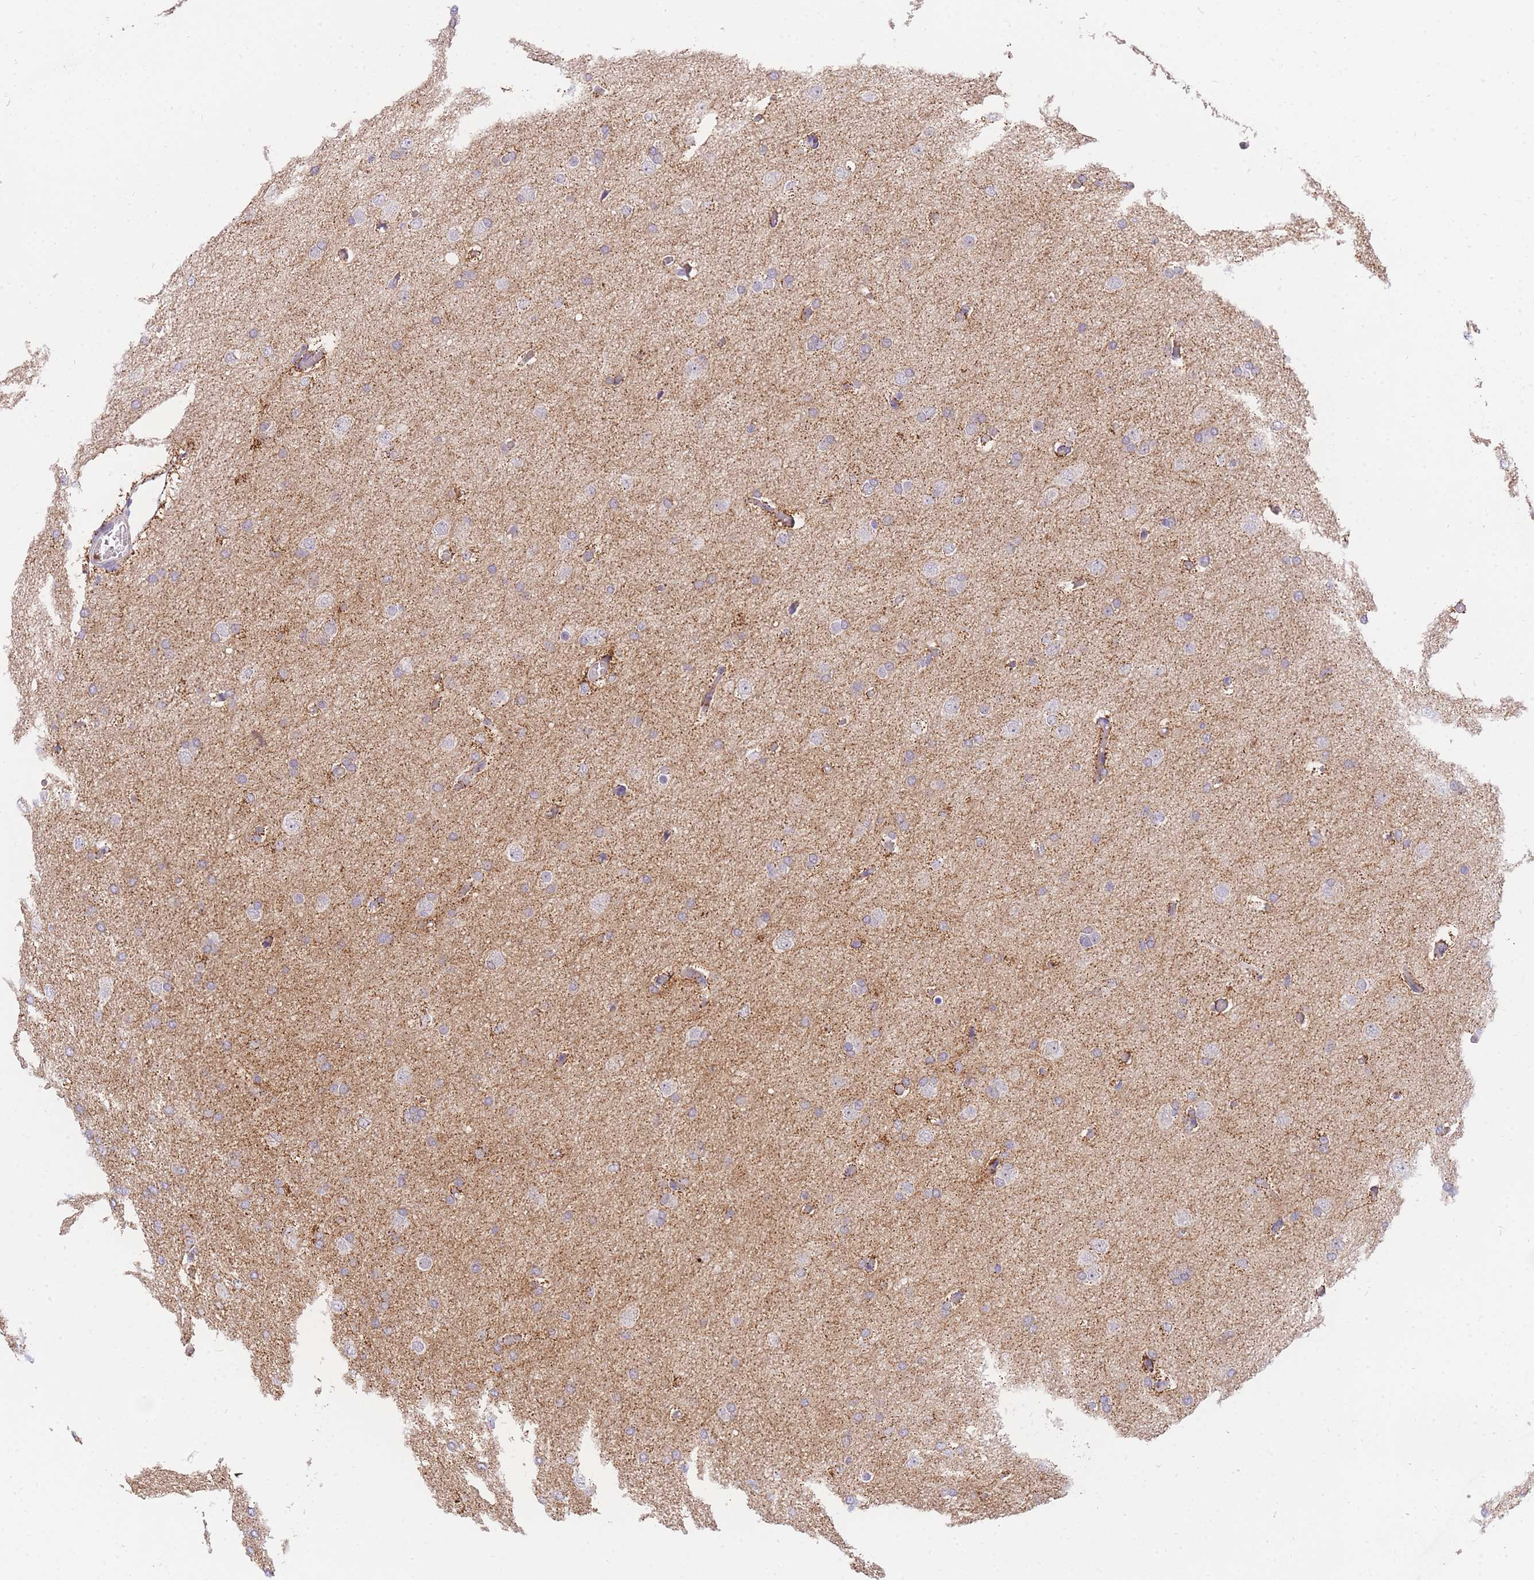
{"staining": {"intensity": "weak", "quantity": "<25%", "location": "cytoplasmic/membranous"}, "tissue": "glioma", "cell_type": "Tumor cells", "image_type": "cancer", "snomed": [{"axis": "morphology", "description": "Glioma, malignant, High grade"}, {"axis": "topography", "description": "Cerebral cortex"}], "caption": "This is an immunohistochemistry histopathology image of human malignant glioma (high-grade). There is no positivity in tumor cells.", "gene": "C2orf88", "patient": {"sex": "female", "age": 36}}